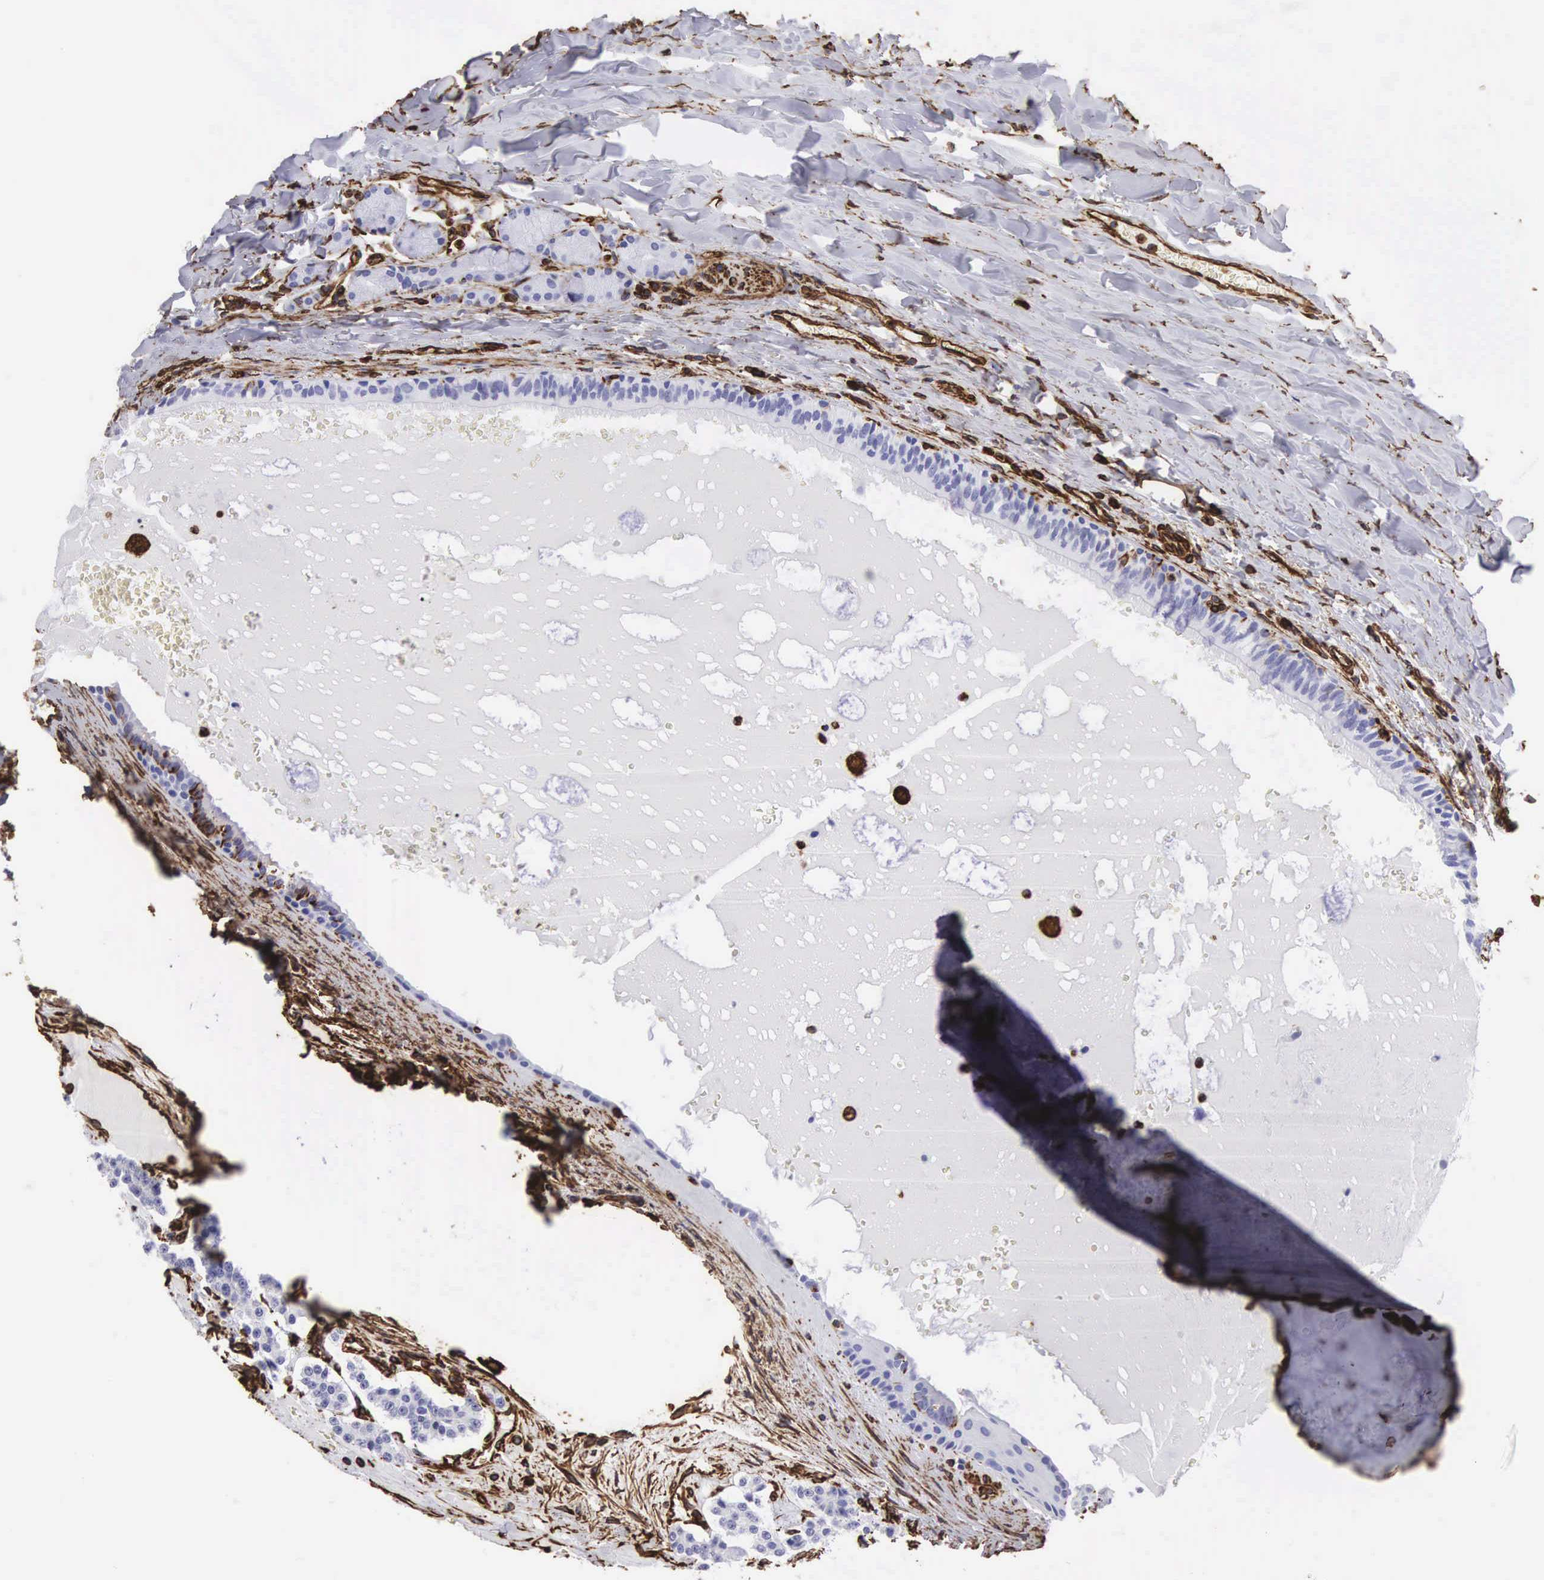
{"staining": {"intensity": "negative", "quantity": "none", "location": "none"}, "tissue": "carcinoid", "cell_type": "Tumor cells", "image_type": "cancer", "snomed": [{"axis": "morphology", "description": "Carcinoid, malignant, NOS"}, {"axis": "topography", "description": "Bronchus"}], "caption": "Immunohistochemistry (IHC) image of neoplastic tissue: human carcinoid stained with DAB shows no significant protein staining in tumor cells.", "gene": "VIM", "patient": {"sex": "male", "age": 55}}